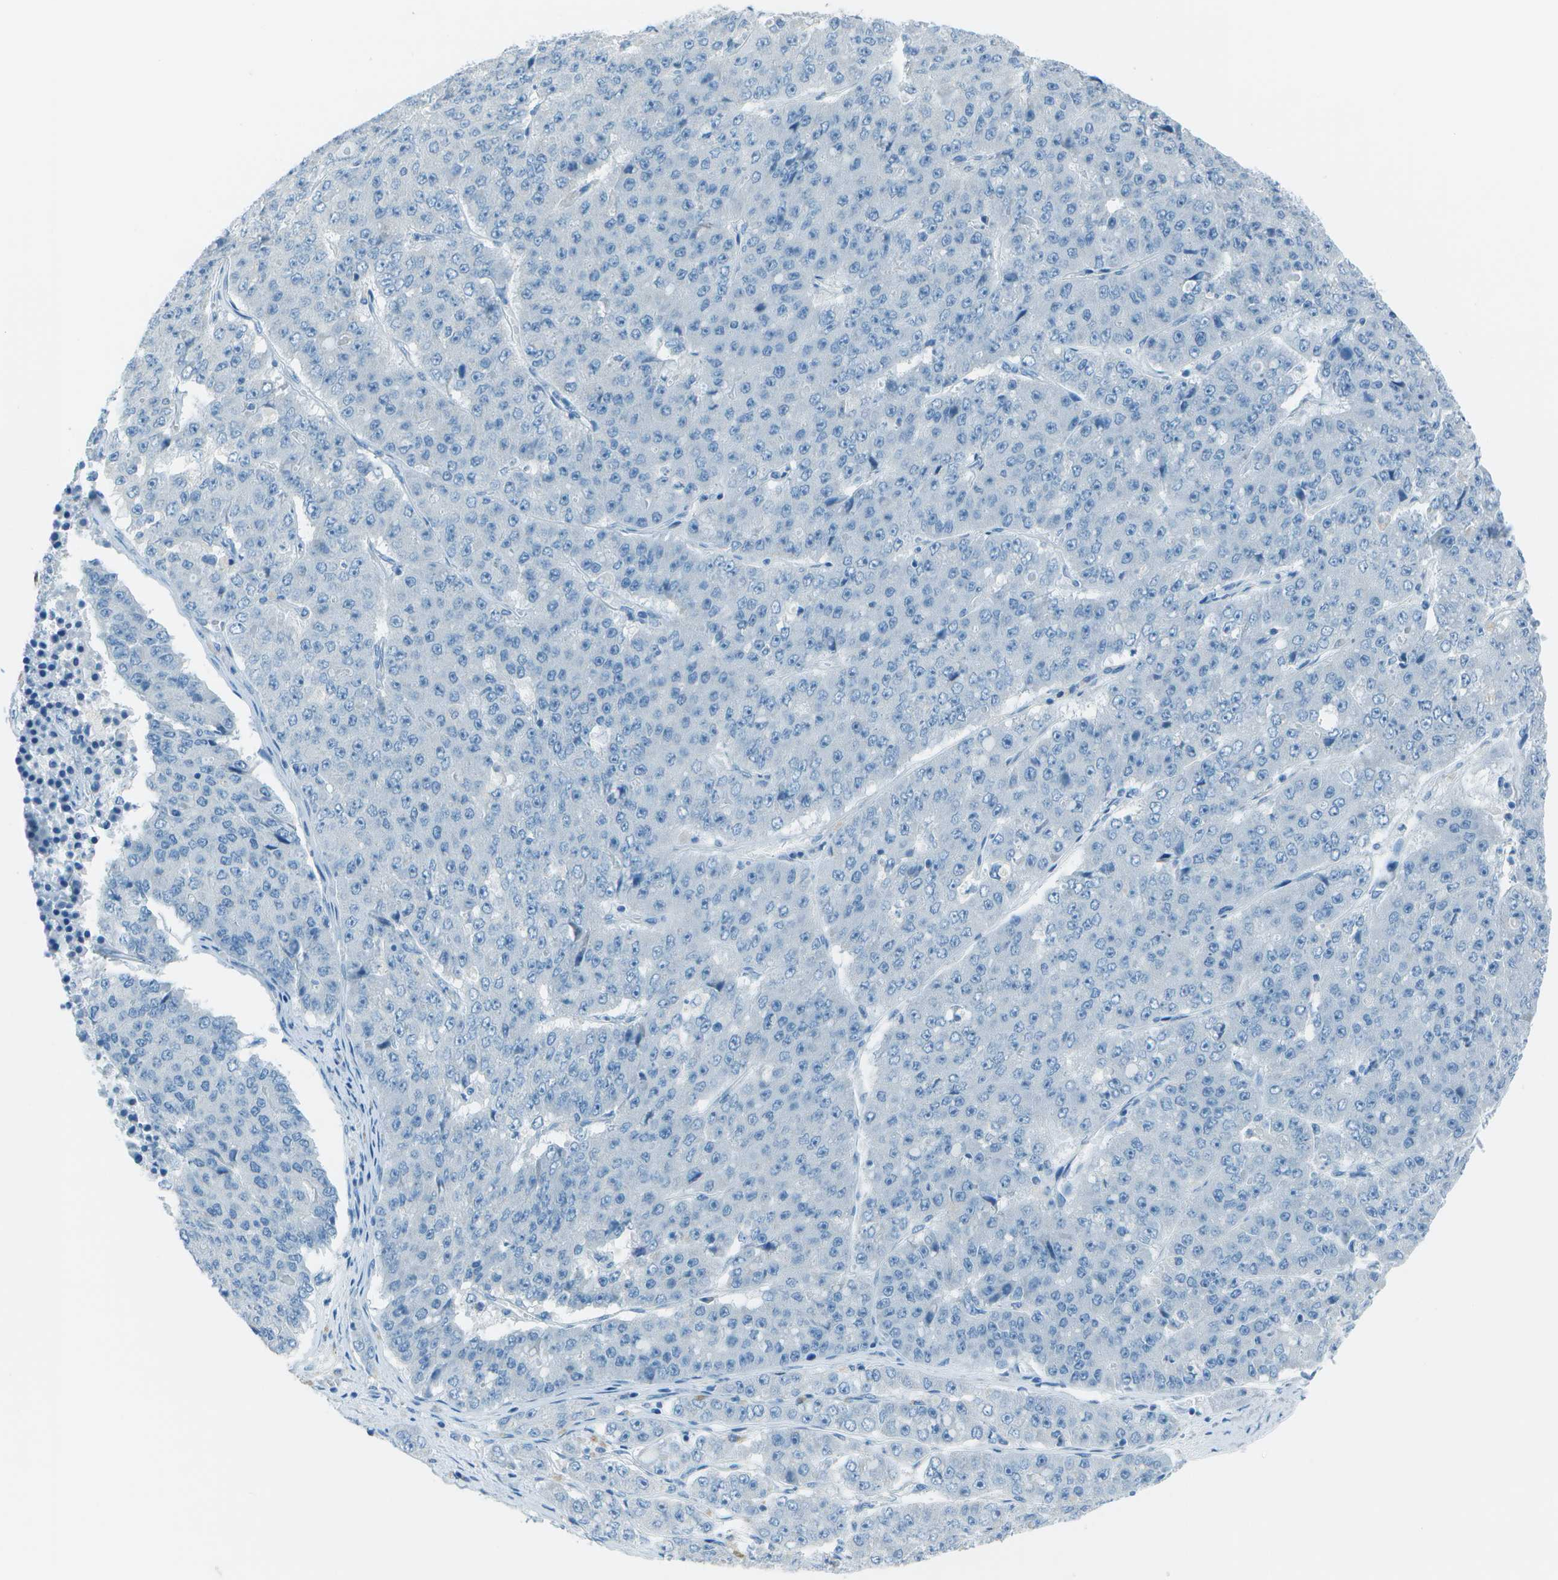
{"staining": {"intensity": "negative", "quantity": "none", "location": "none"}, "tissue": "pancreatic cancer", "cell_type": "Tumor cells", "image_type": "cancer", "snomed": [{"axis": "morphology", "description": "Adenocarcinoma, NOS"}, {"axis": "topography", "description": "Pancreas"}], "caption": "This histopathology image is of pancreatic cancer (adenocarcinoma) stained with immunohistochemistry to label a protein in brown with the nuclei are counter-stained blue. There is no expression in tumor cells.", "gene": "FGF1", "patient": {"sex": "male", "age": 50}}